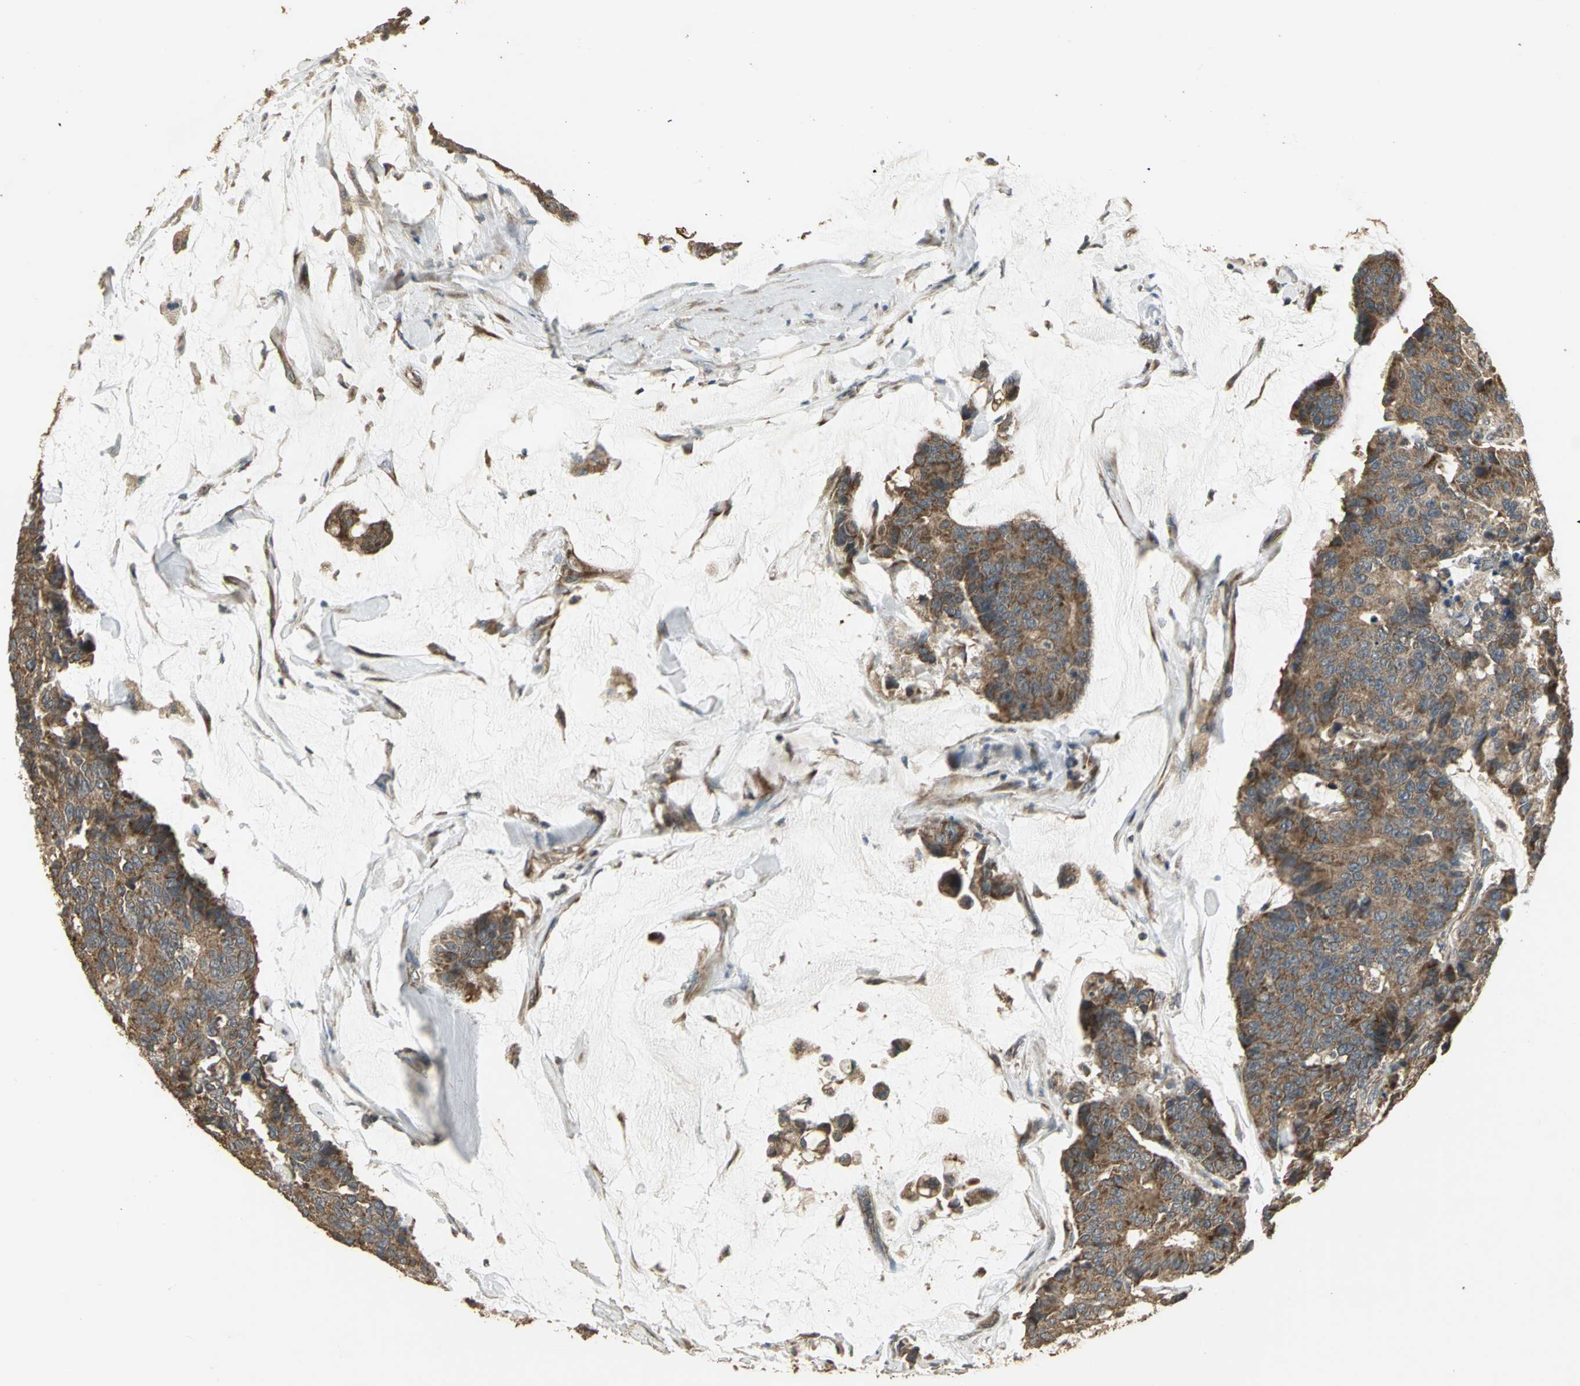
{"staining": {"intensity": "strong", "quantity": ">75%", "location": "cytoplasmic/membranous"}, "tissue": "colorectal cancer", "cell_type": "Tumor cells", "image_type": "cancer", "snomed": [{"axis": "morphology", "description": "Adenocarcinoma, NOS"}, {"axis": "topography", "description": "Colon"}], "caption": "Protein expression analysis of colorectal cancer (adenocarcinoma) exhibits strong cytoplasmic/membranous staining in approximately >75% of tumor cells. Using DAB (3,3'-diaminobenzidine) (brown) and hematoxylin (blue) stains, captured at high magnification using brightfield microscopy.", "gene": "KANK1", "patient": {"sex": "female", "age": 86}}